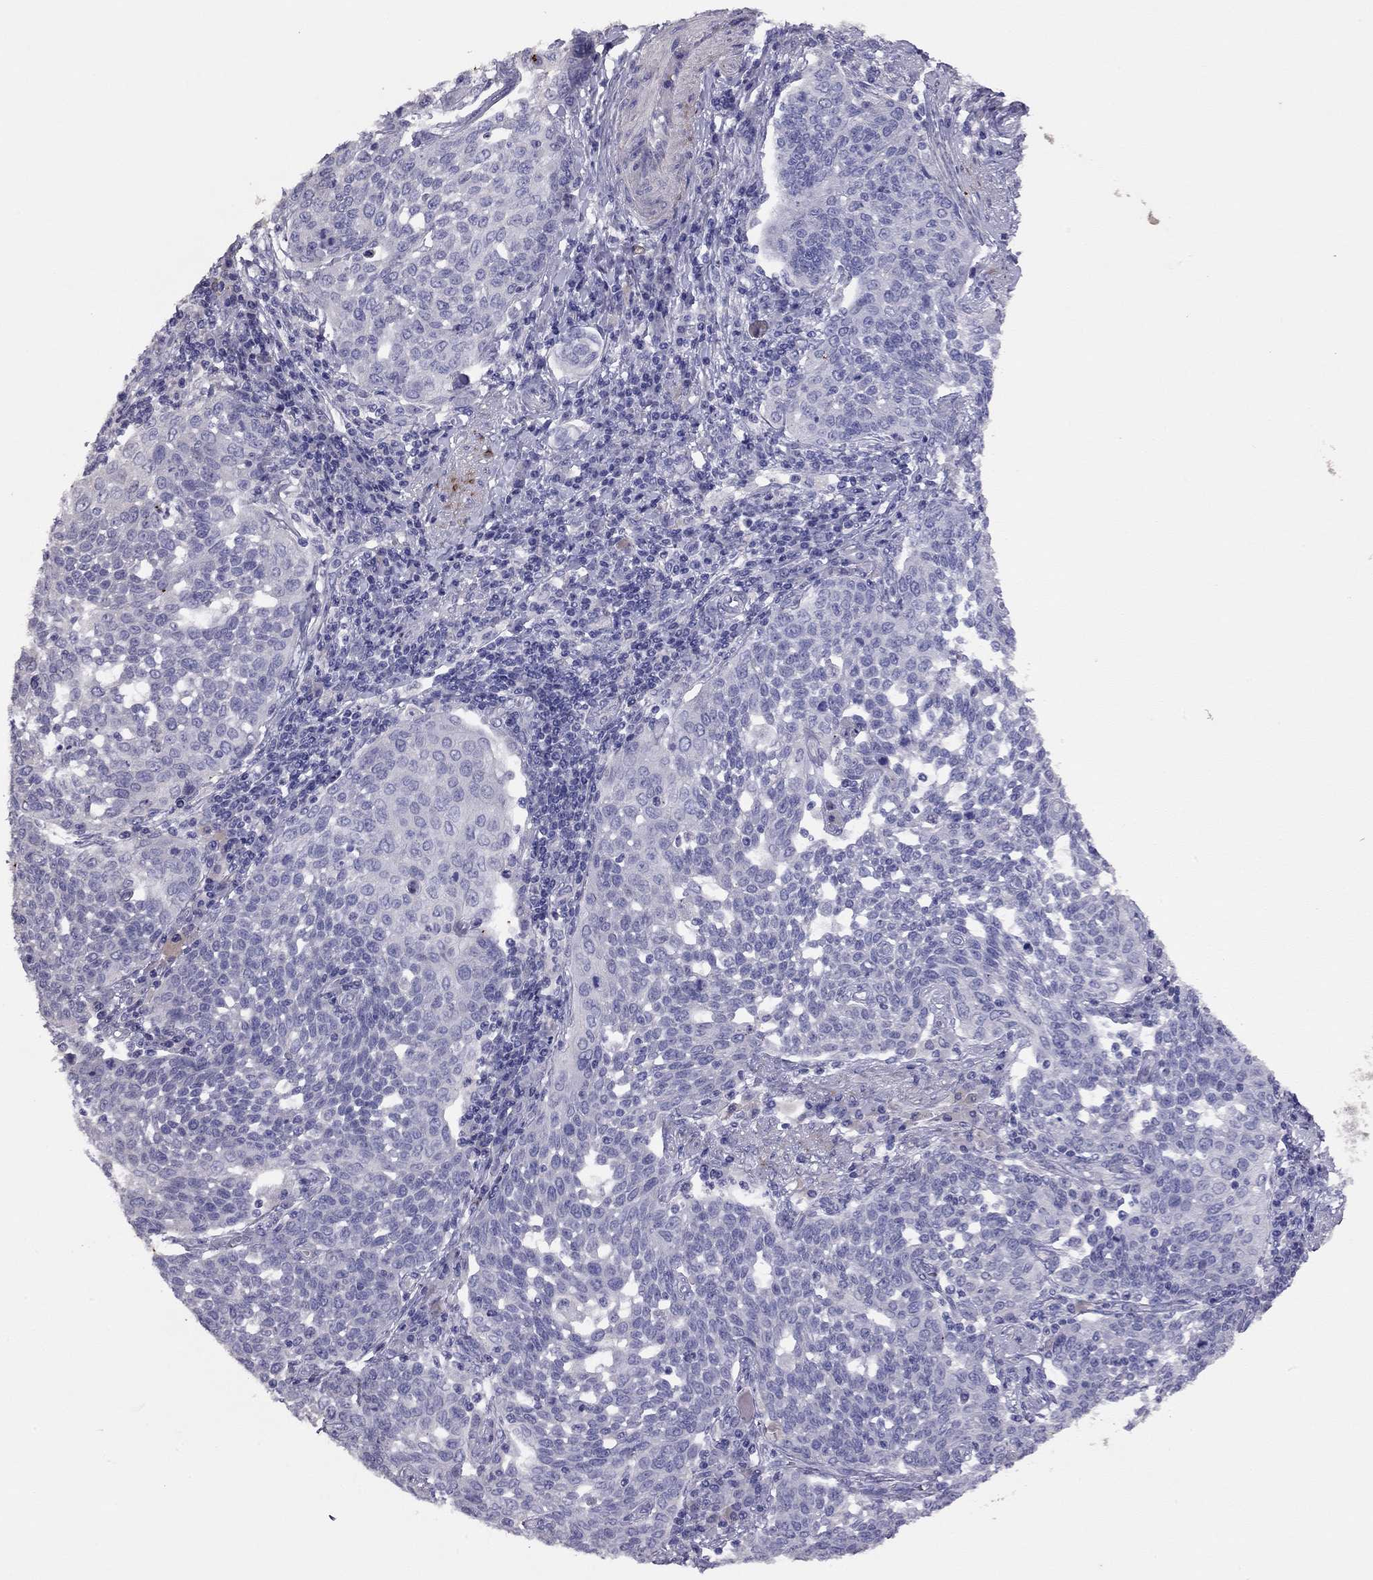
{"staining": {"intensity": "negative", "quantity": "none", "location": "none"}, "tissue": "cervical cancer", "cell_type": "Tumor cells", "image_type": "cancer", "snomed": [{"axis": "morphology", "description": "Squamous cell carcinoma, NOS"}, {"axis": "topography", "description": "Cervix"}], "caption": "Tumor cells show no significant positivity in cervical cancer (squamous cell carcinoma).", "gene": "LRIT2", "patient": {"sex": "female", "age": 34}}